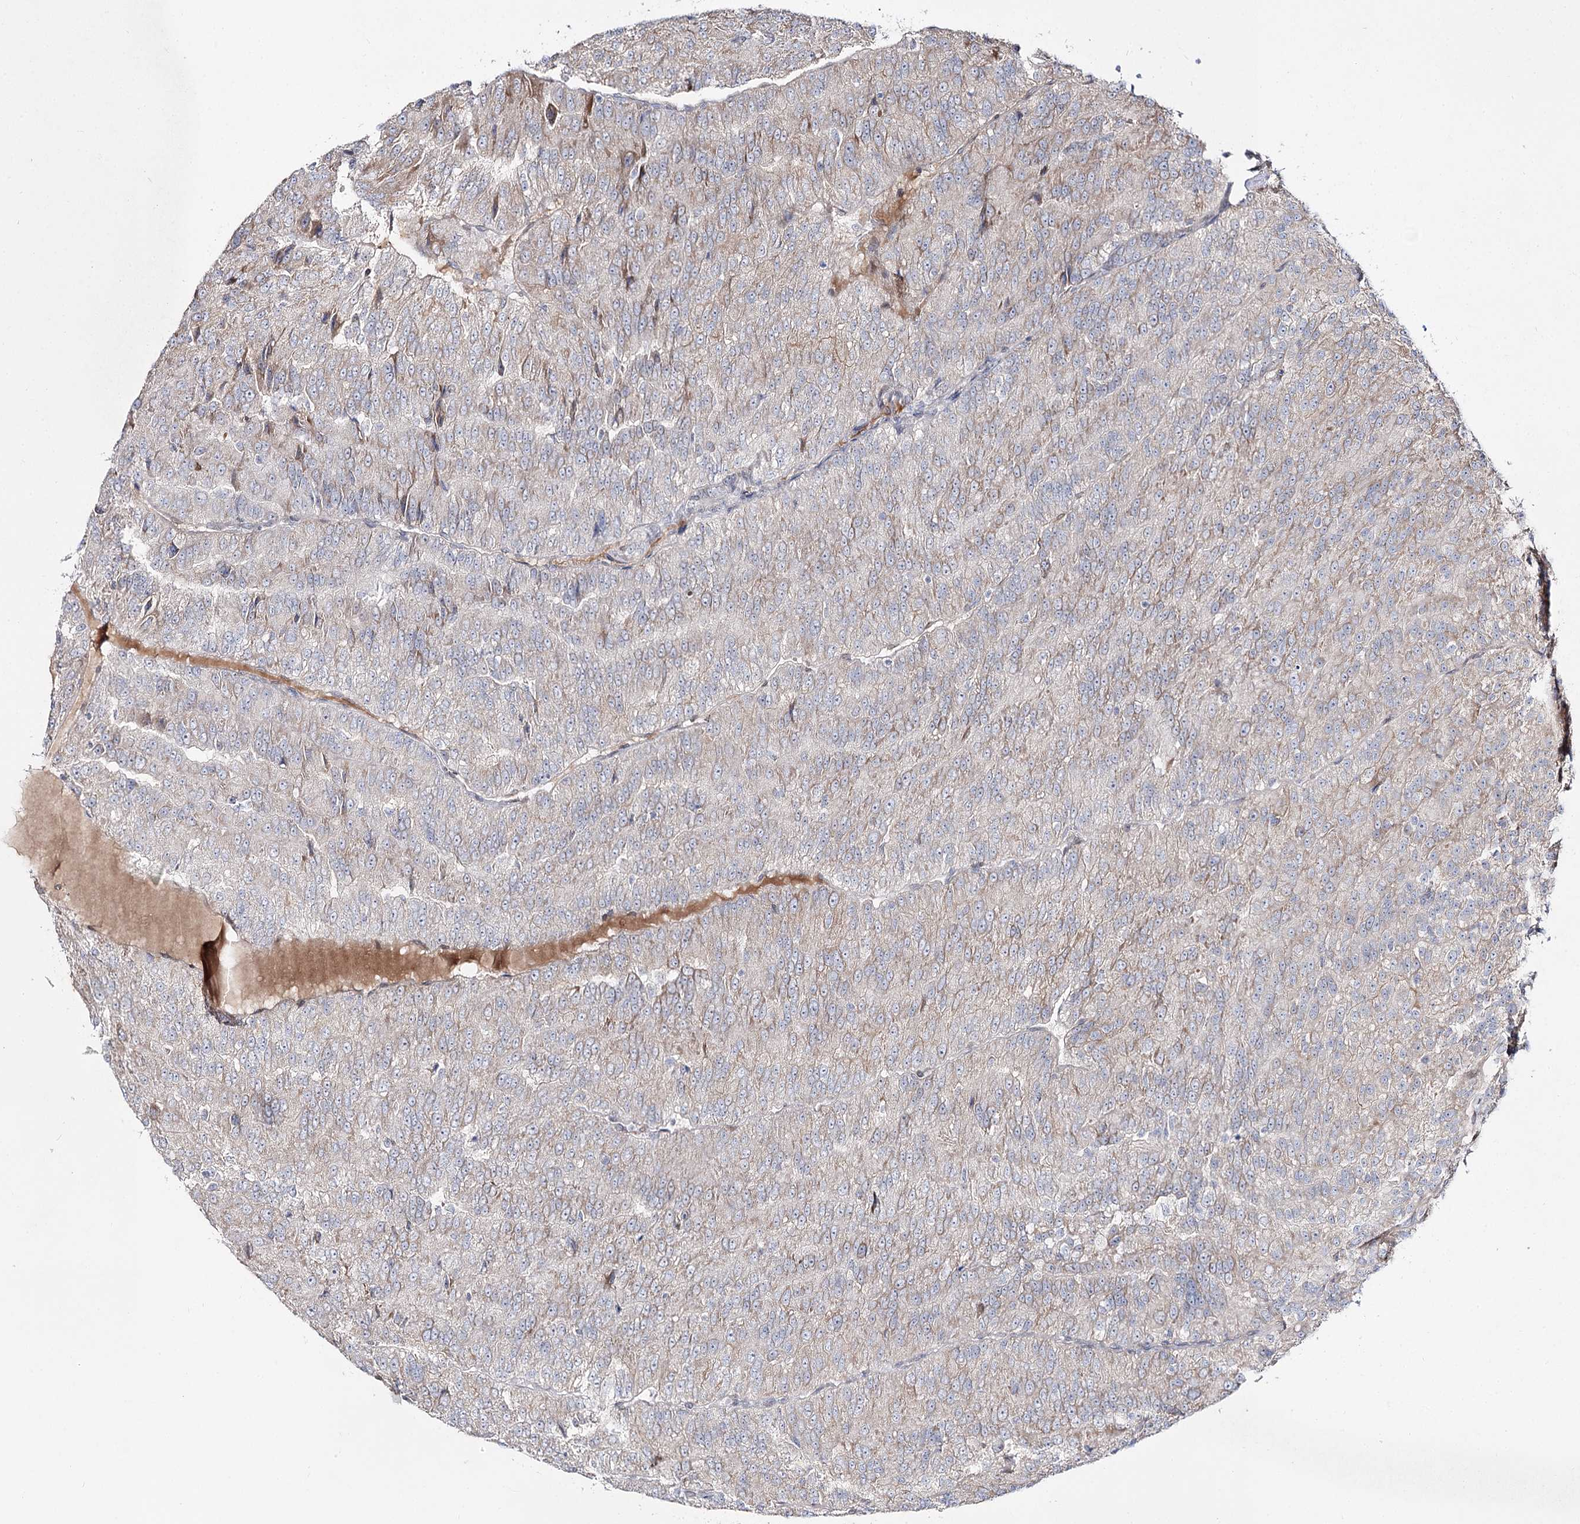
{"staining": {"intensity": "weak", "quantity": "<25%", "location": "cytoplasmic/membranous"}, "tissue": "renal cancer", "cell_type": "Tumor cells", "image_type": "cancer", "snomed": [{"axis": "morphology", "description": "Adenocarcinoma, NOS"}, {"axis": "topography", "description": "Kidney"}], "caption": "Immunohistochemical staining of human adenocarcinoma (renal) demonstrates no significant staining in tumor cells.", "gene": "C11orf80", "patient": {"sex": "female", "age": 63}}